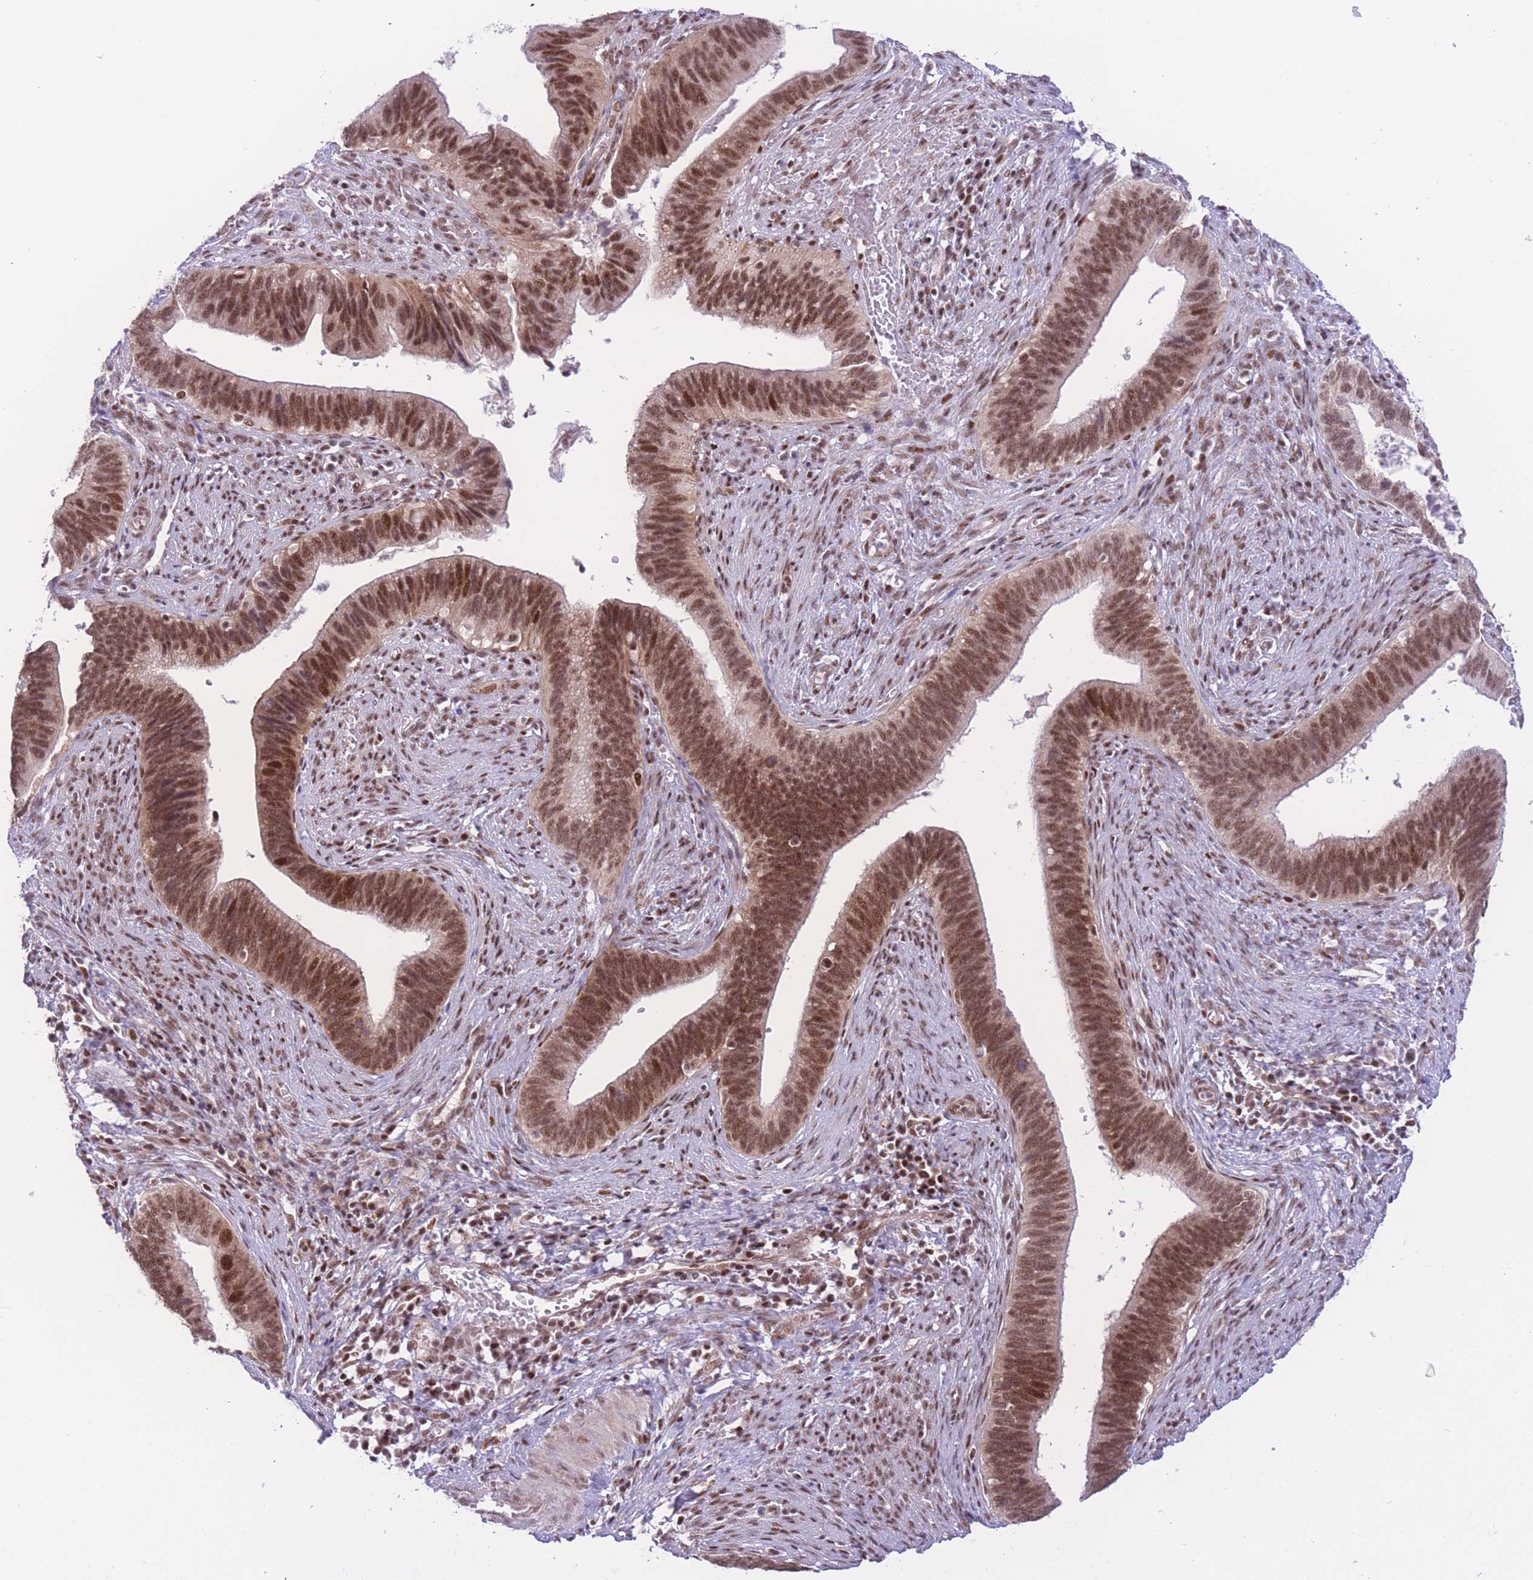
{"staining": {"intensity": "strong", "quantity": ">75%", "location": "nuclear"}, "tissue": "cervical cancer", "cell_type": "Tumor cells", "image_type": "cancer", "snomed": [{"axis": "morphology", "description": "Adenocarcinoma, NOS"}, {"axis": "topography", "description": "Cervix"}], "caption": "The immunohistochemical stain highlights strong nuclear expression in tumor cells of cervical cancer (adenocarcinoma) tissue.", "gene": "PCIF1", "patient": {"sex": "female", "age": 42}}